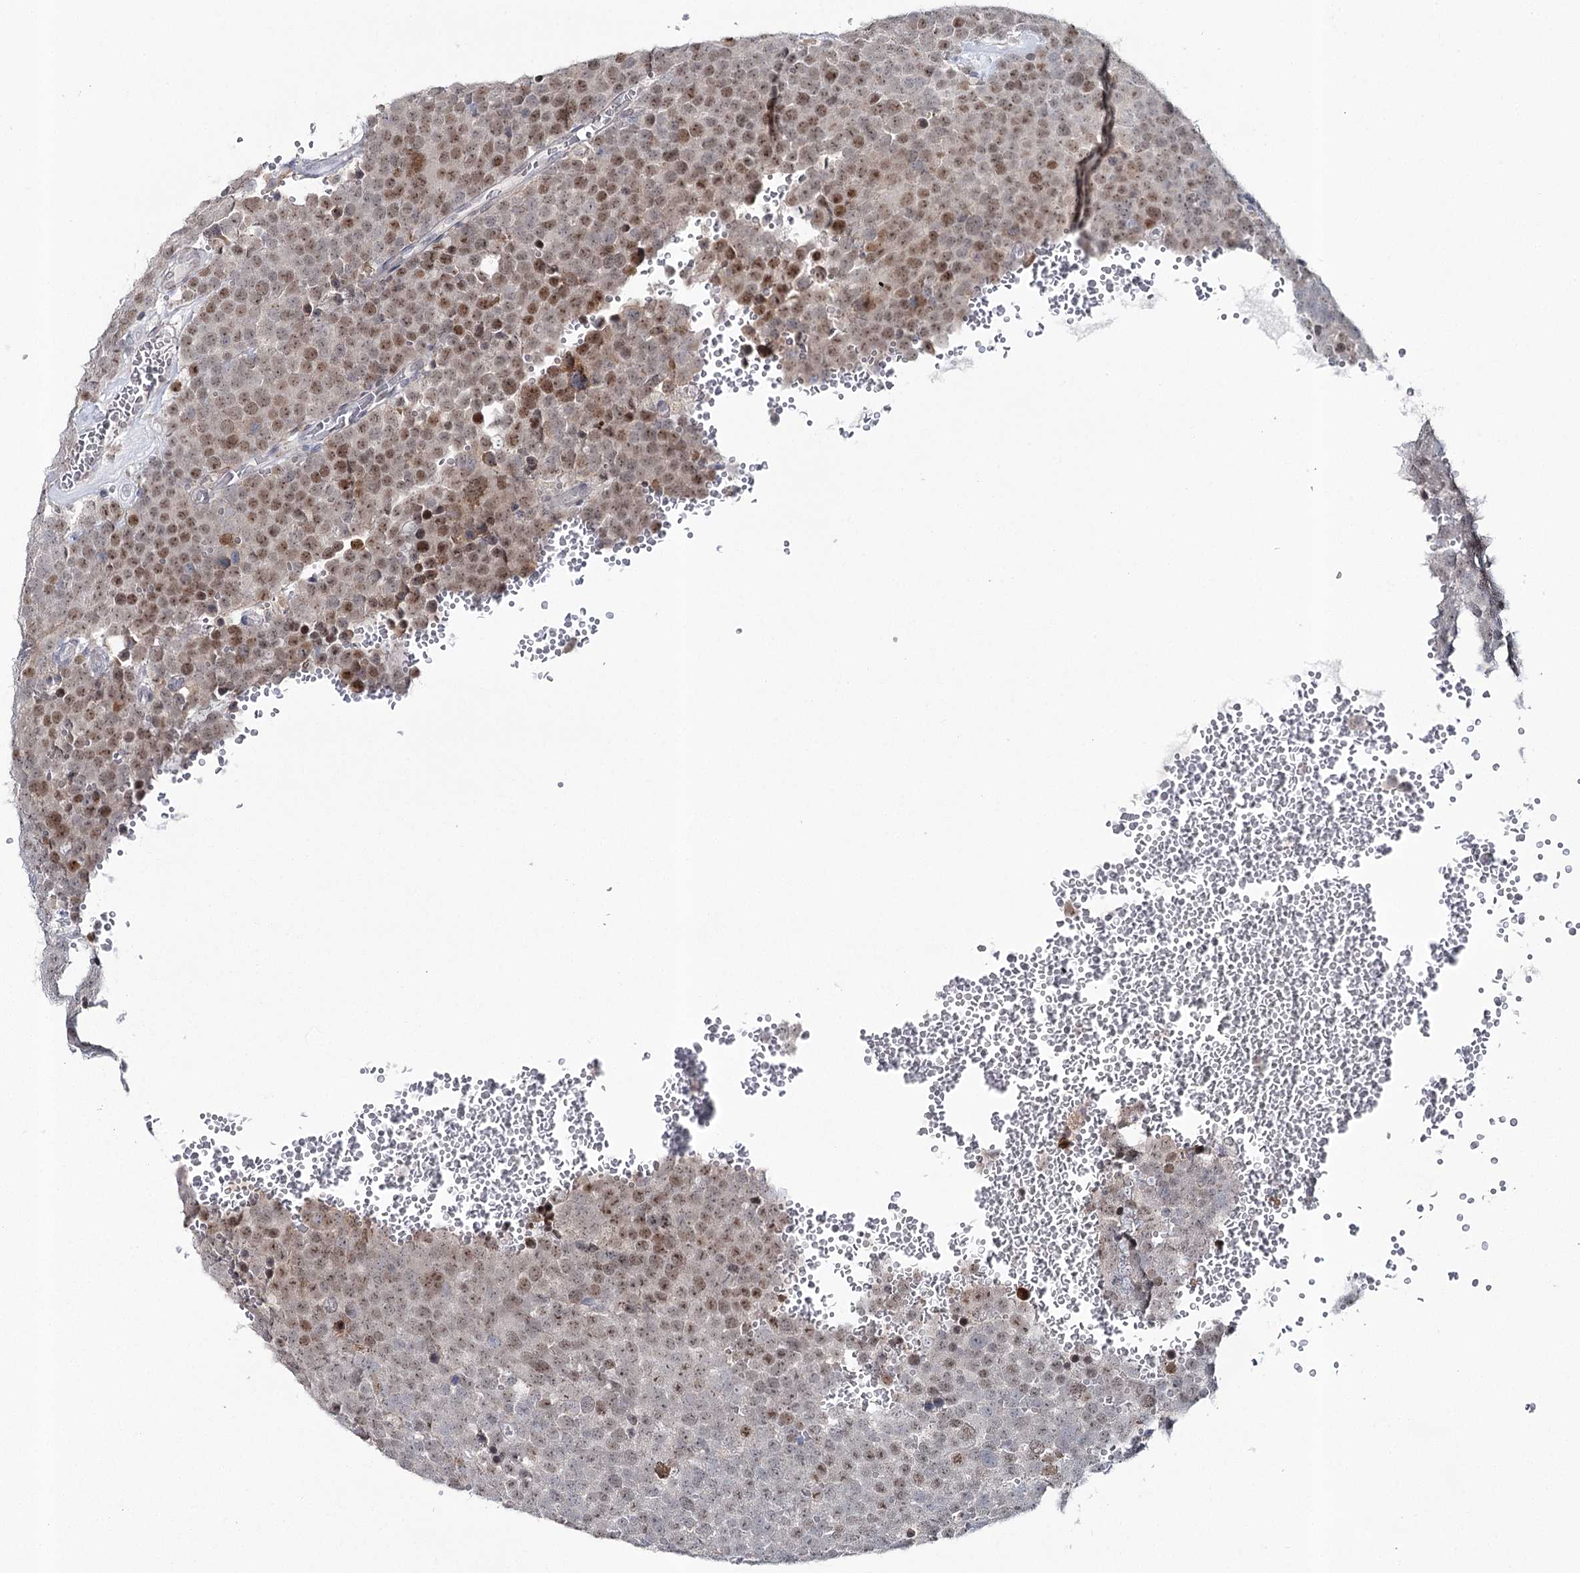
{"staining": {"intensity": "moderate", "quantity": "25%-75%", "location": "nuclear"}, "tissue": "testis cancer", "cell_type": "Tumor cells", "image_type": "cancer", "snomed": [{"axis": "morphology", "description": "Seminoma, NOS"}, {"axis": "topography", "description": "Testis"}], "caption": "DAB immunohistochemical staining of human testis cancer shows moderate nuclear protein staining in about 25%-75% of tumor cells. (DAB (3,3'-diaminobenzidine) IHC, brown staining for protein, blue staining for nuclei).", "gene": "ZC3H8", "patient": {"sex": "male", "age": 71}}